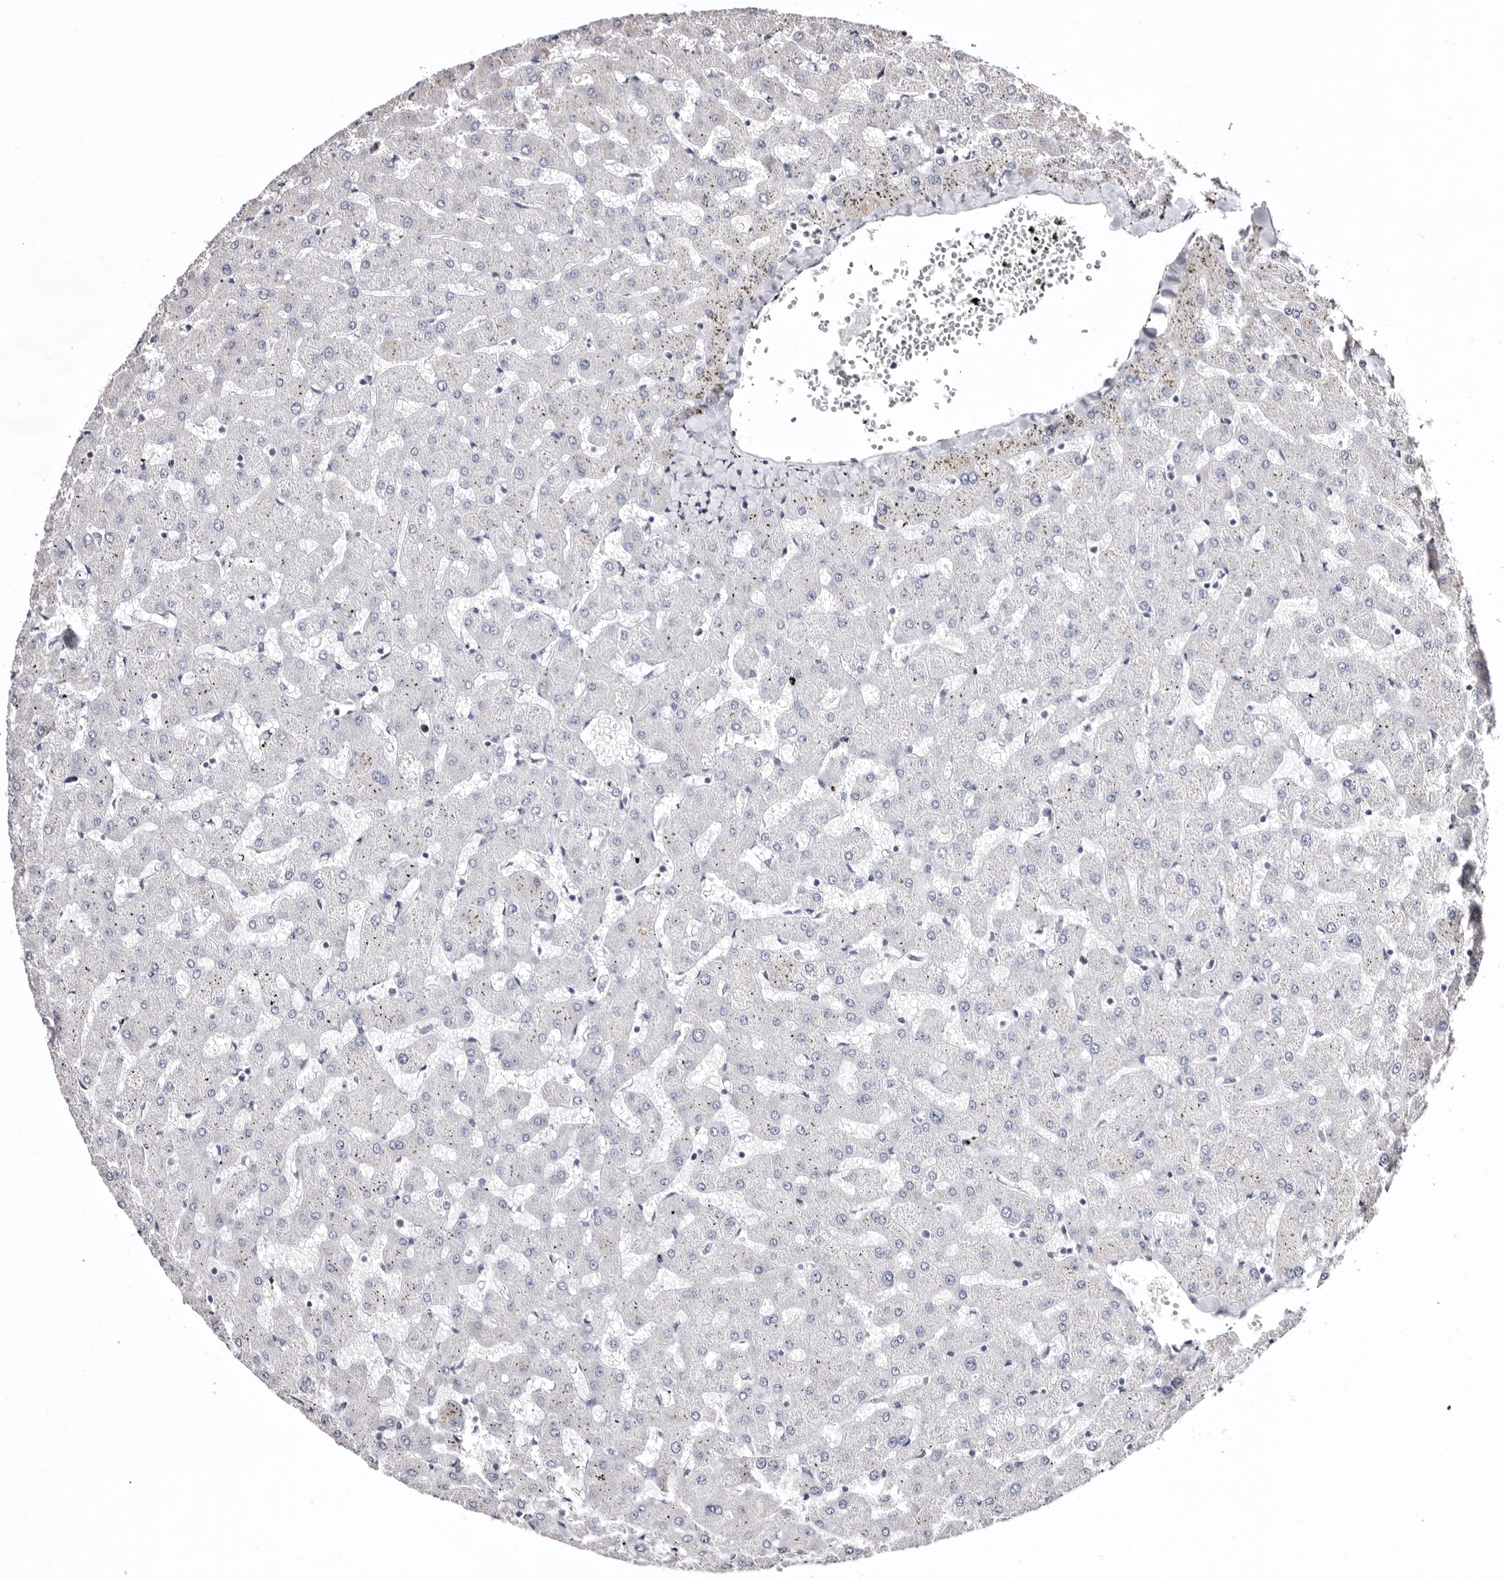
{"staining": {"intensity": "negative", "quantity": "none", "location": "none"}, "tissue": "liver", "cell_type": "Cholangiocytes", "image_type": "normal", "snomed": [{"axis": "morphology", "description": "Normal tissue, NOS"}, {"axis": "topography", "description": "Liver"}], "caption": "Cholangiocytes are negative for protein expression in normal human liver. (DAB (3,3'-diaminobenzidine) immunohistochemistry (IHC), high magnification).", "gene": "CDCA8", "patient": {"sex": "female", "age": 63}}